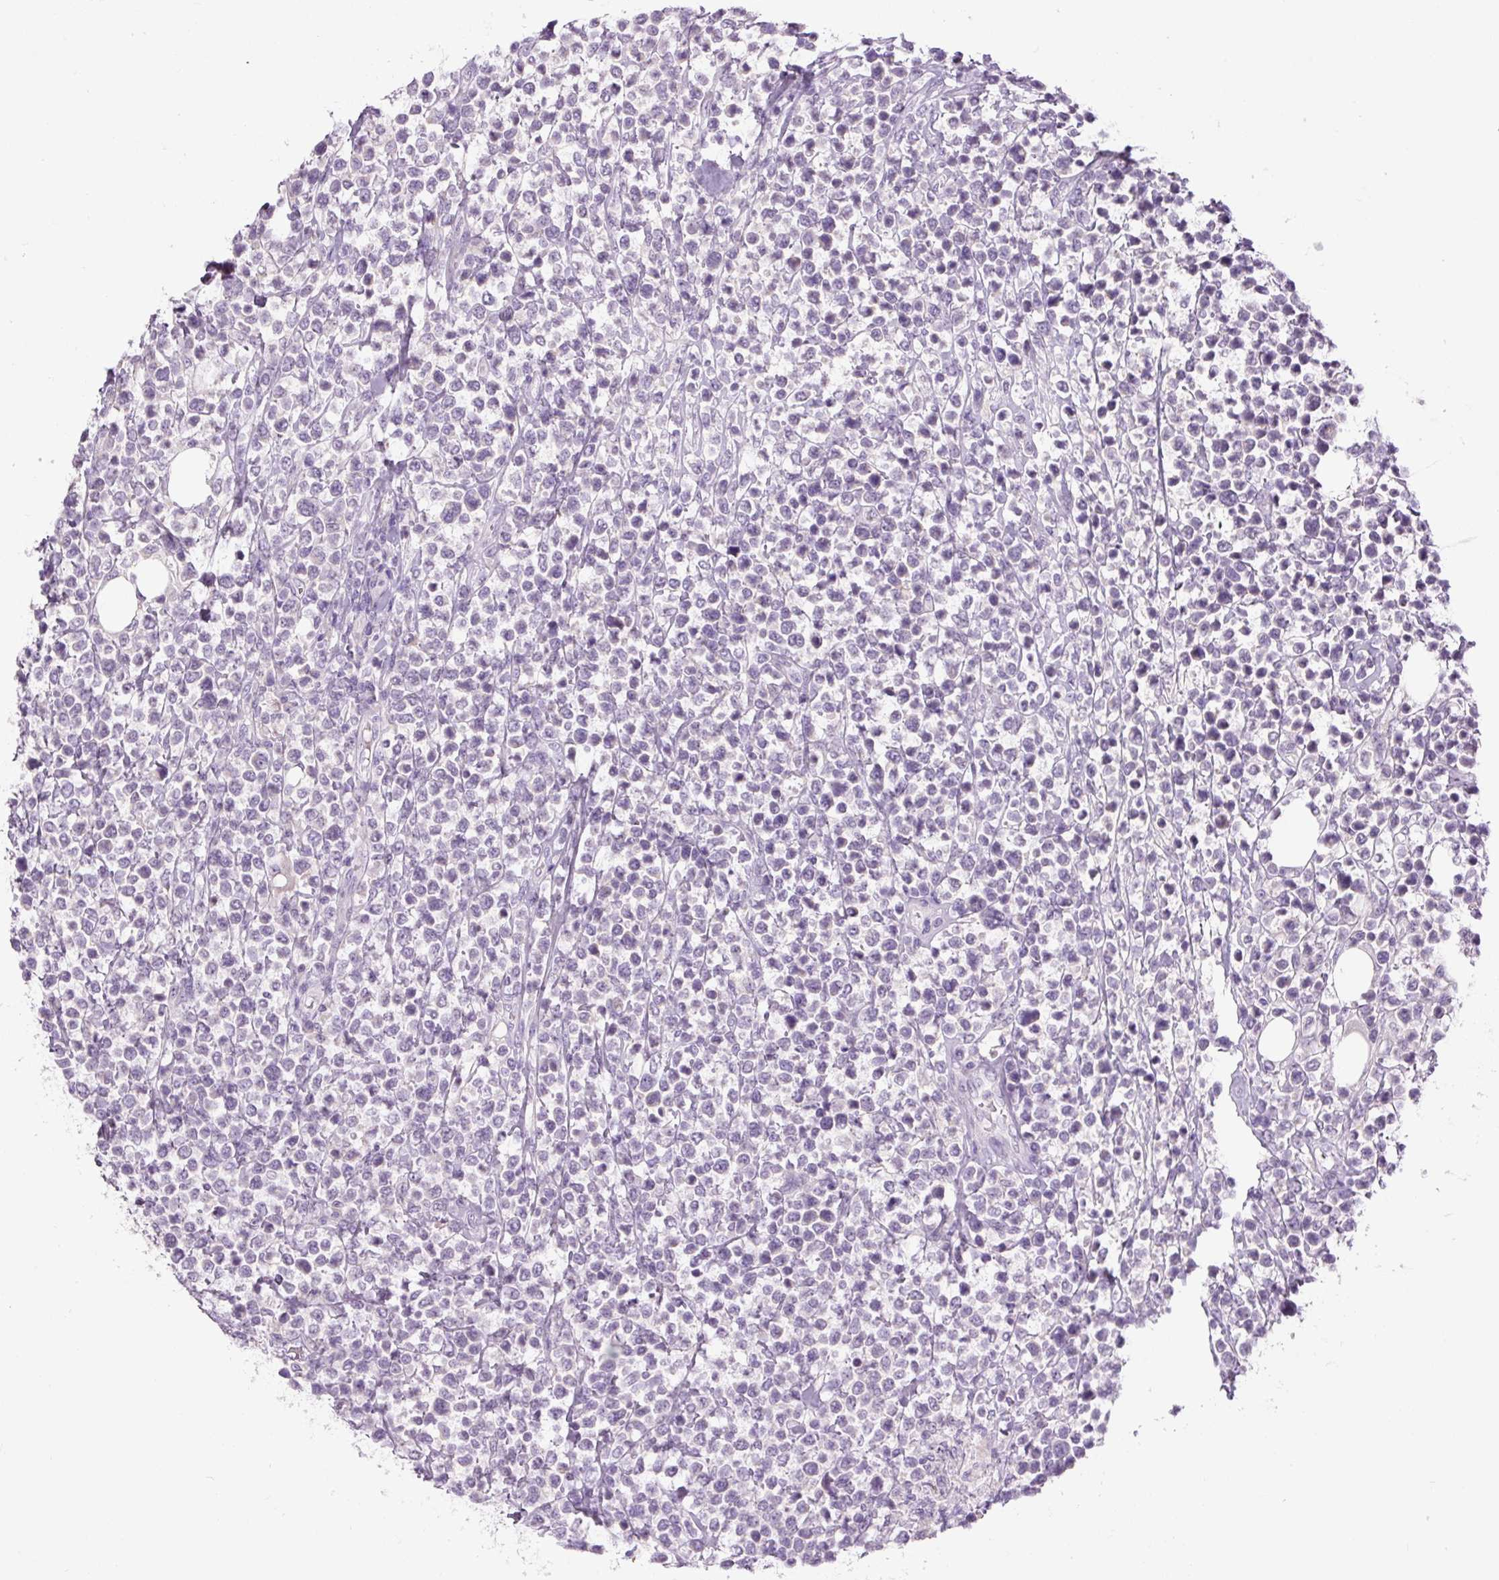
{"staining": {"intensity": "negative", "quantity": "none", "location": "none"}, "tissue": "lymphoma", "cell_type": "Tumor cells", "image_type": "cancer", "snomed": [{"axis": "morphology", "description": "Malignant lymphoma, non-Hodgkin's type, Low grade"}, {"axis": "topography", "description": "Lymph node"}], "caption": "The image displays no staining of tumor cells in malignant lymphoma, non-Hodgkin's type (low-grade).", "gene": "FABP7", "patient": {"sex": "male", "age": 60}}